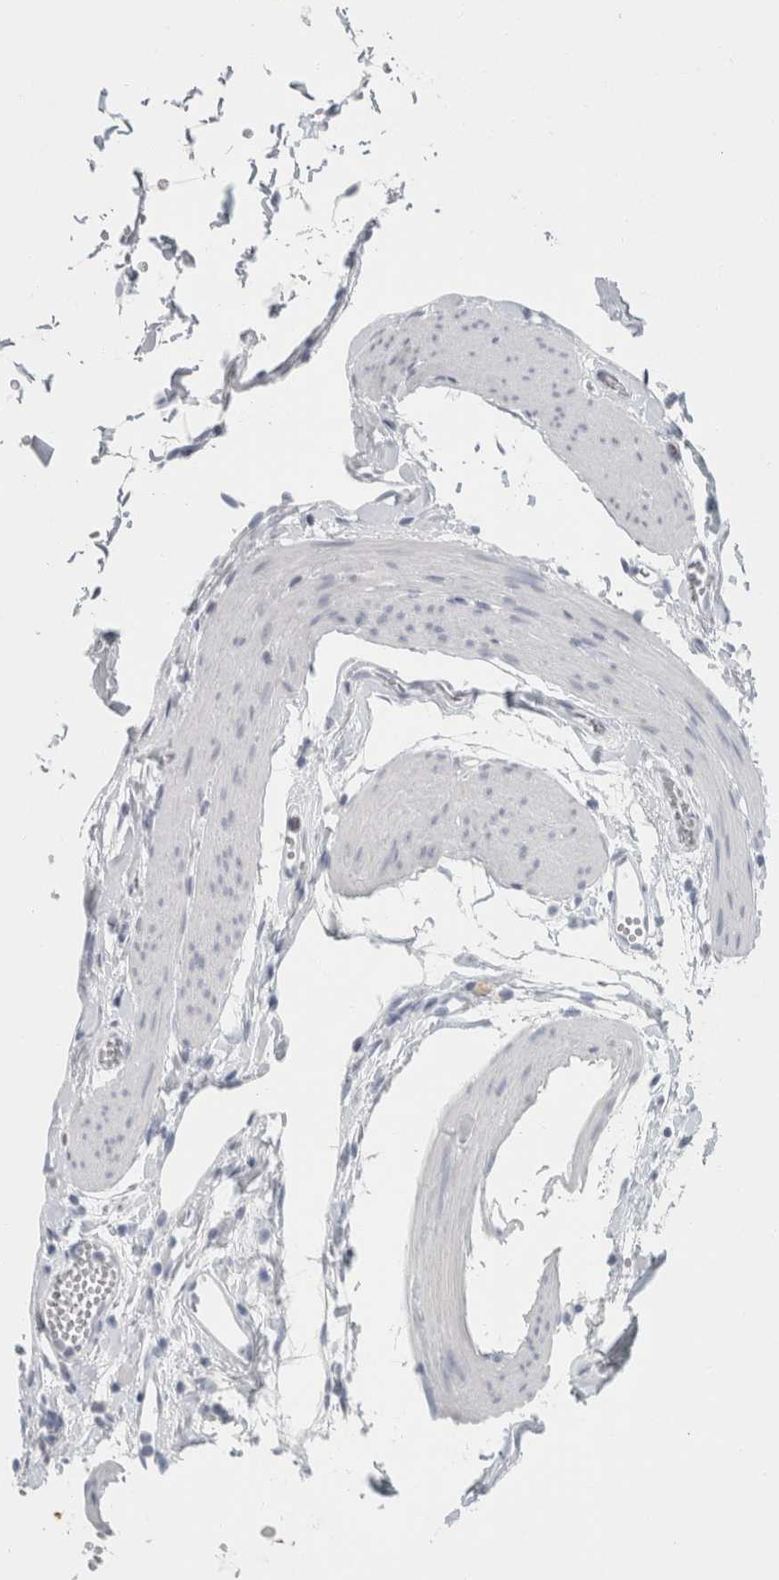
{"staining": {"intensity": "strong", "quantity": ">75%", "location": "cytoplasmic/membranous"}, "tissue": "gallbladder", "cell_type": "Glandular cells", "image_type": "normal", "snomed": [{"axis": "morphology", "description": "Normal tissue, NOS"}, {"axis": "topography", "description": "Gallbladder"}], "caption": "Strong cytoplasmic/membranous staining is seen in approximately >75% of glandular cells in benign gallbladder.", "gene": "SLC28A3", "patient": {"sex": "female", "age": 64}}